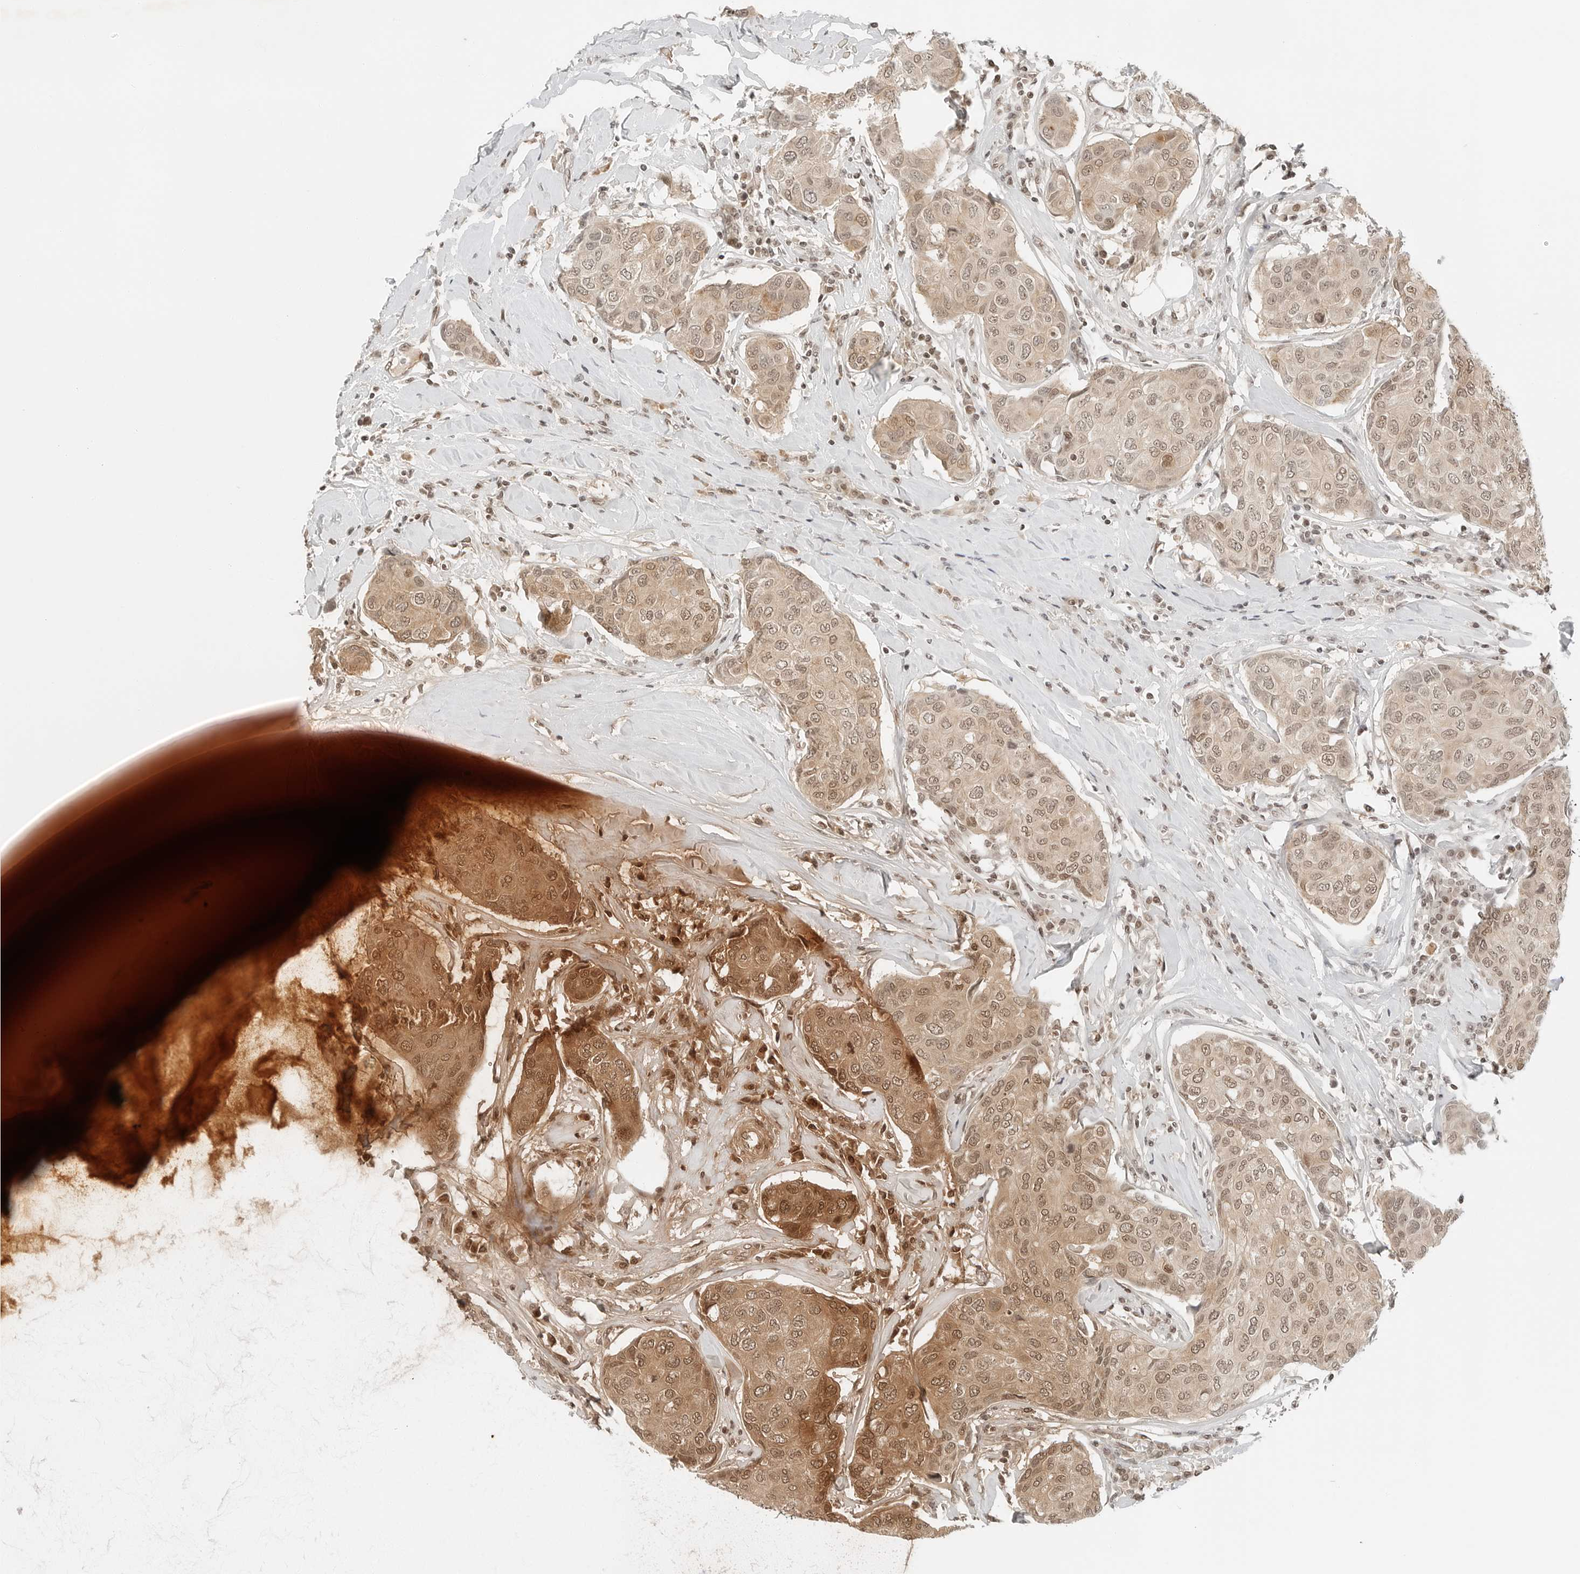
{"staining": {"intensity": "moderate", "quantity": ">75%", "location": "cytoplasmic/membranous,nuclear"}, "tissue": "breast cancer", "cell_type": "Tumor cells", "image_type": "cancer", "snomed": [{"axis": "morphology", "description": "Duct carcinoma"}, {"axis": "topography", "description": "Breast"}], "caption": "This is an image of IHC staining of intraductal carcinoma (breast), which shows moderate staining in the cytoplasmic/membranous and nuclear of tumor cells.", "gene": "CRTC2", "patient": {"sex": "female", "age": 80}}